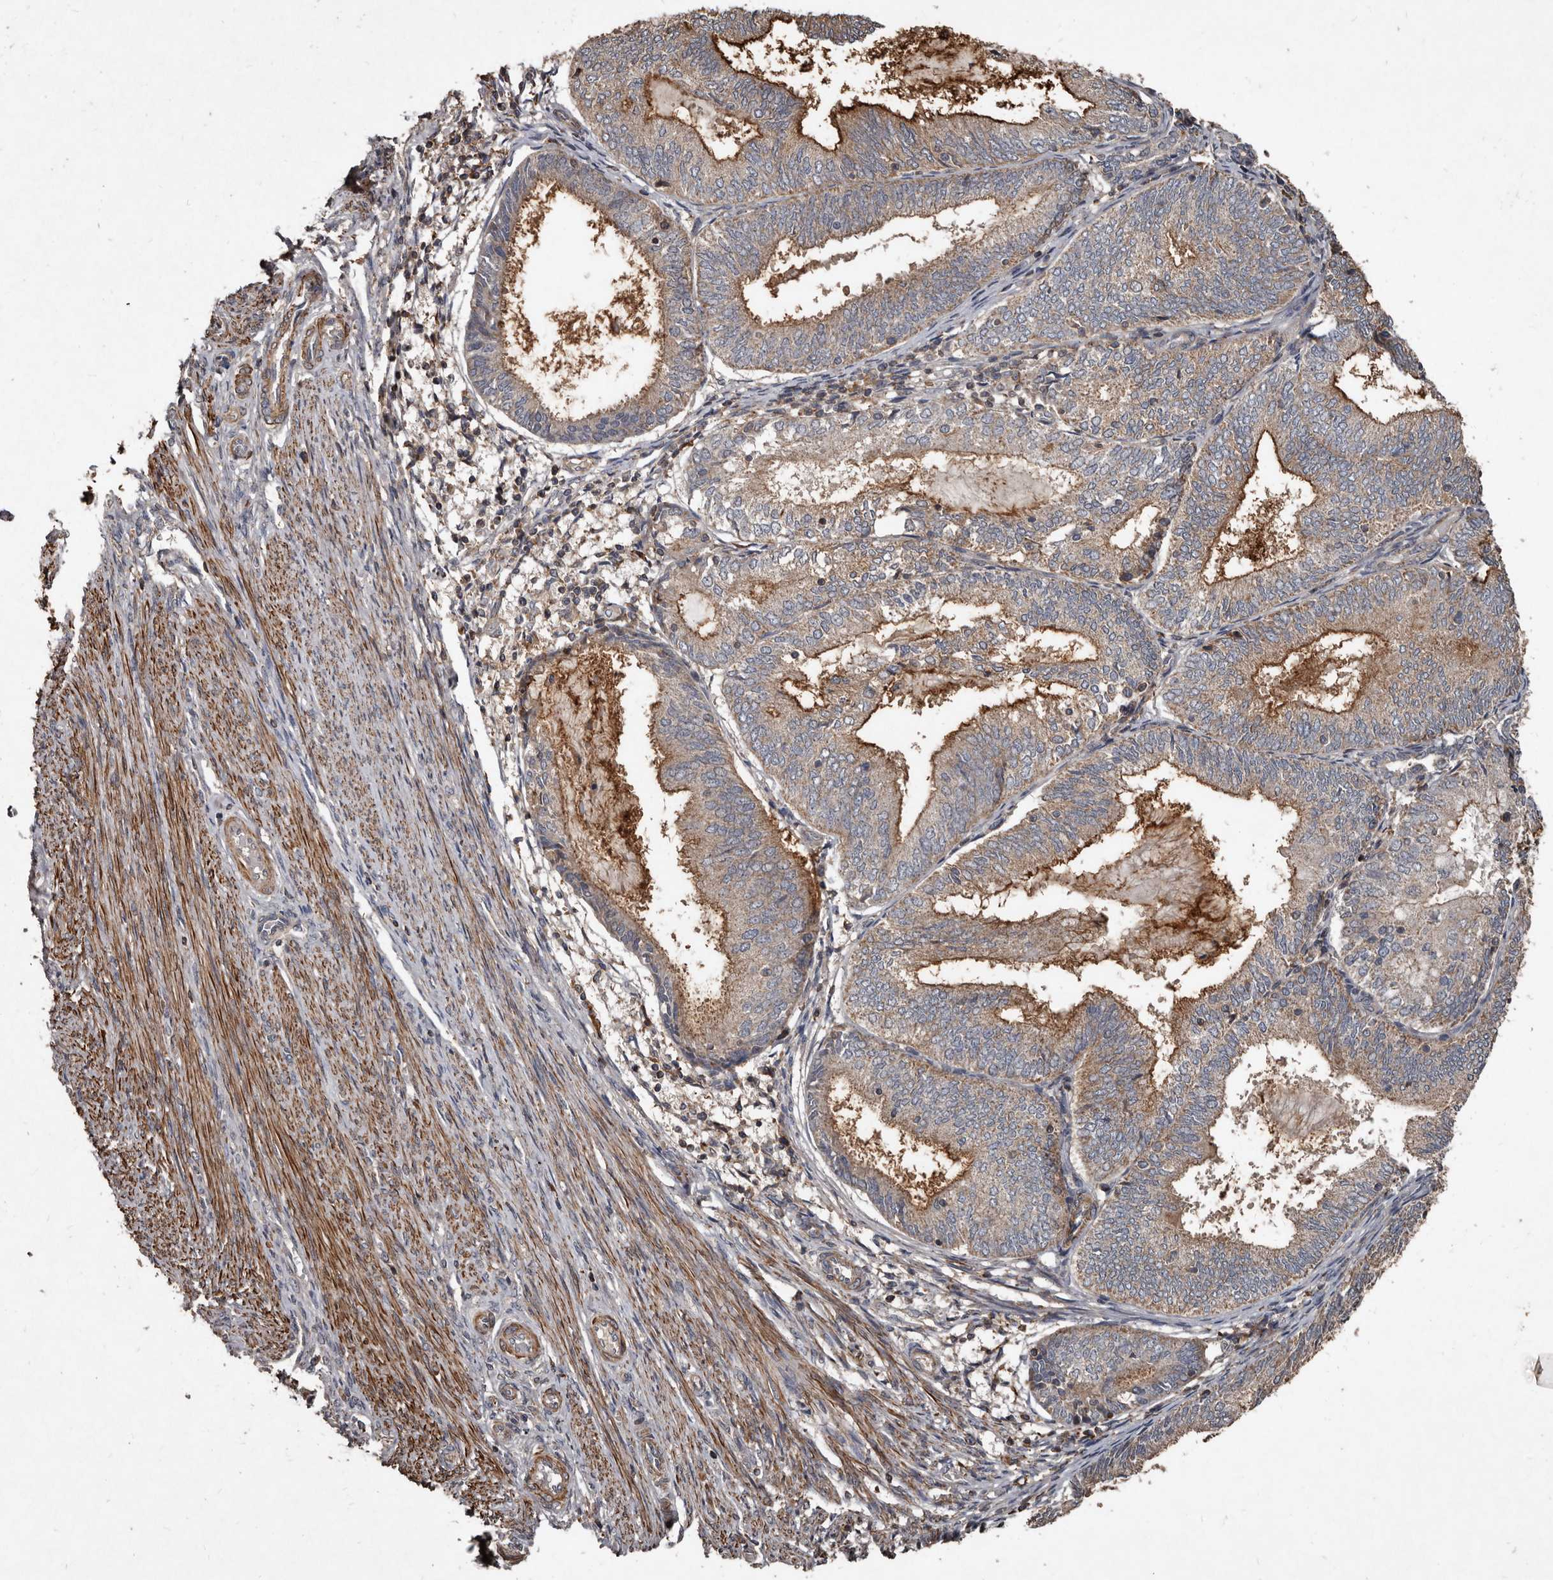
{"staining": {"intensity": "moderate", "quantity": ">75%", "location": "cytoplasmic/membranous"}, "tissue": "endometrial cancer", "cell_type": "Tumor cells", "image_type": "cancer", "snomed": [{"axis": "morphology", "description": "Adenocarcinoma, NOS"}, {"axis": "topography", "description": "Endometrium"}], "caption": "Immunohistochemistry of endometrial cancer (adenocarcinoma) reveals medium levels of moderate cytoplasmic/membranous positivity in about >75% of tumor cells.", "gene": "GREB1", "patient": {"sex": "female", "age": 81}}